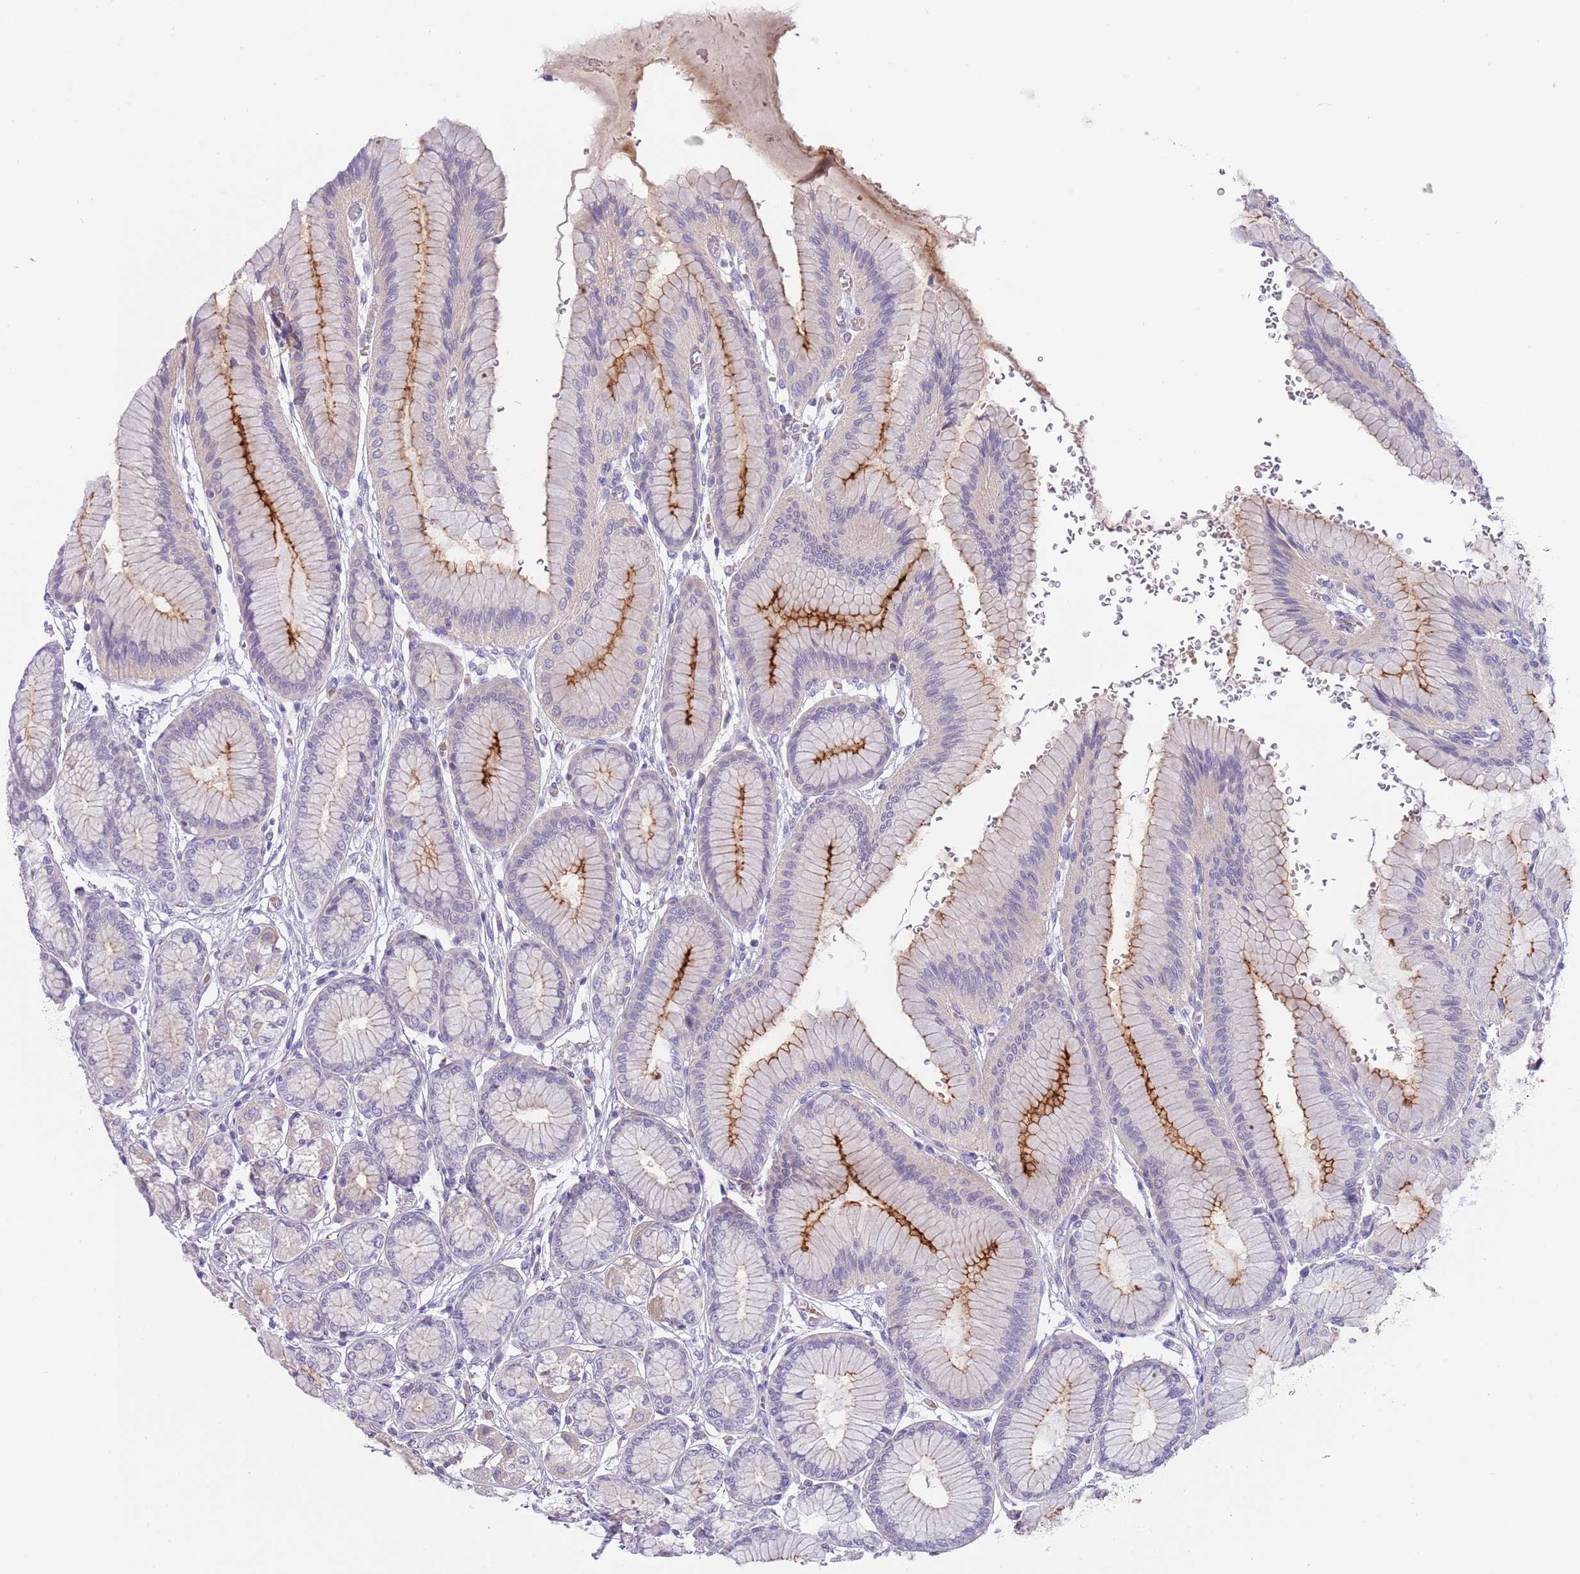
{"staining": {"intensity": "moderate", "quantity": "<25%", "location": "cytoplasmic/membranous"}, "tissue": "stomach", "cell_type": "Glandular cells", "image_type": "normal", "snomed": [{"axis": "morphology", "description": "Normal tissue, NOS"}, {"axis": "morphology", "description": "Adenocarcinoma, NOS"}, {"axis": "morphology", "description": "Adenocarcinoma, High grade"}, {"axis": "topography", "description": "Stomach, upper"}, {"axis": "topography", "description": "Stomach"}], "caption": "Glandular cells demonstrate moderate cytoplasmic/membranous positivity in approximately <25% of cells in normal stomach. The protein is shown in brown color, while the nuclei are stained blue.", "gene": "CFAP73", "patient": {"sex": "female", "age": 65}}